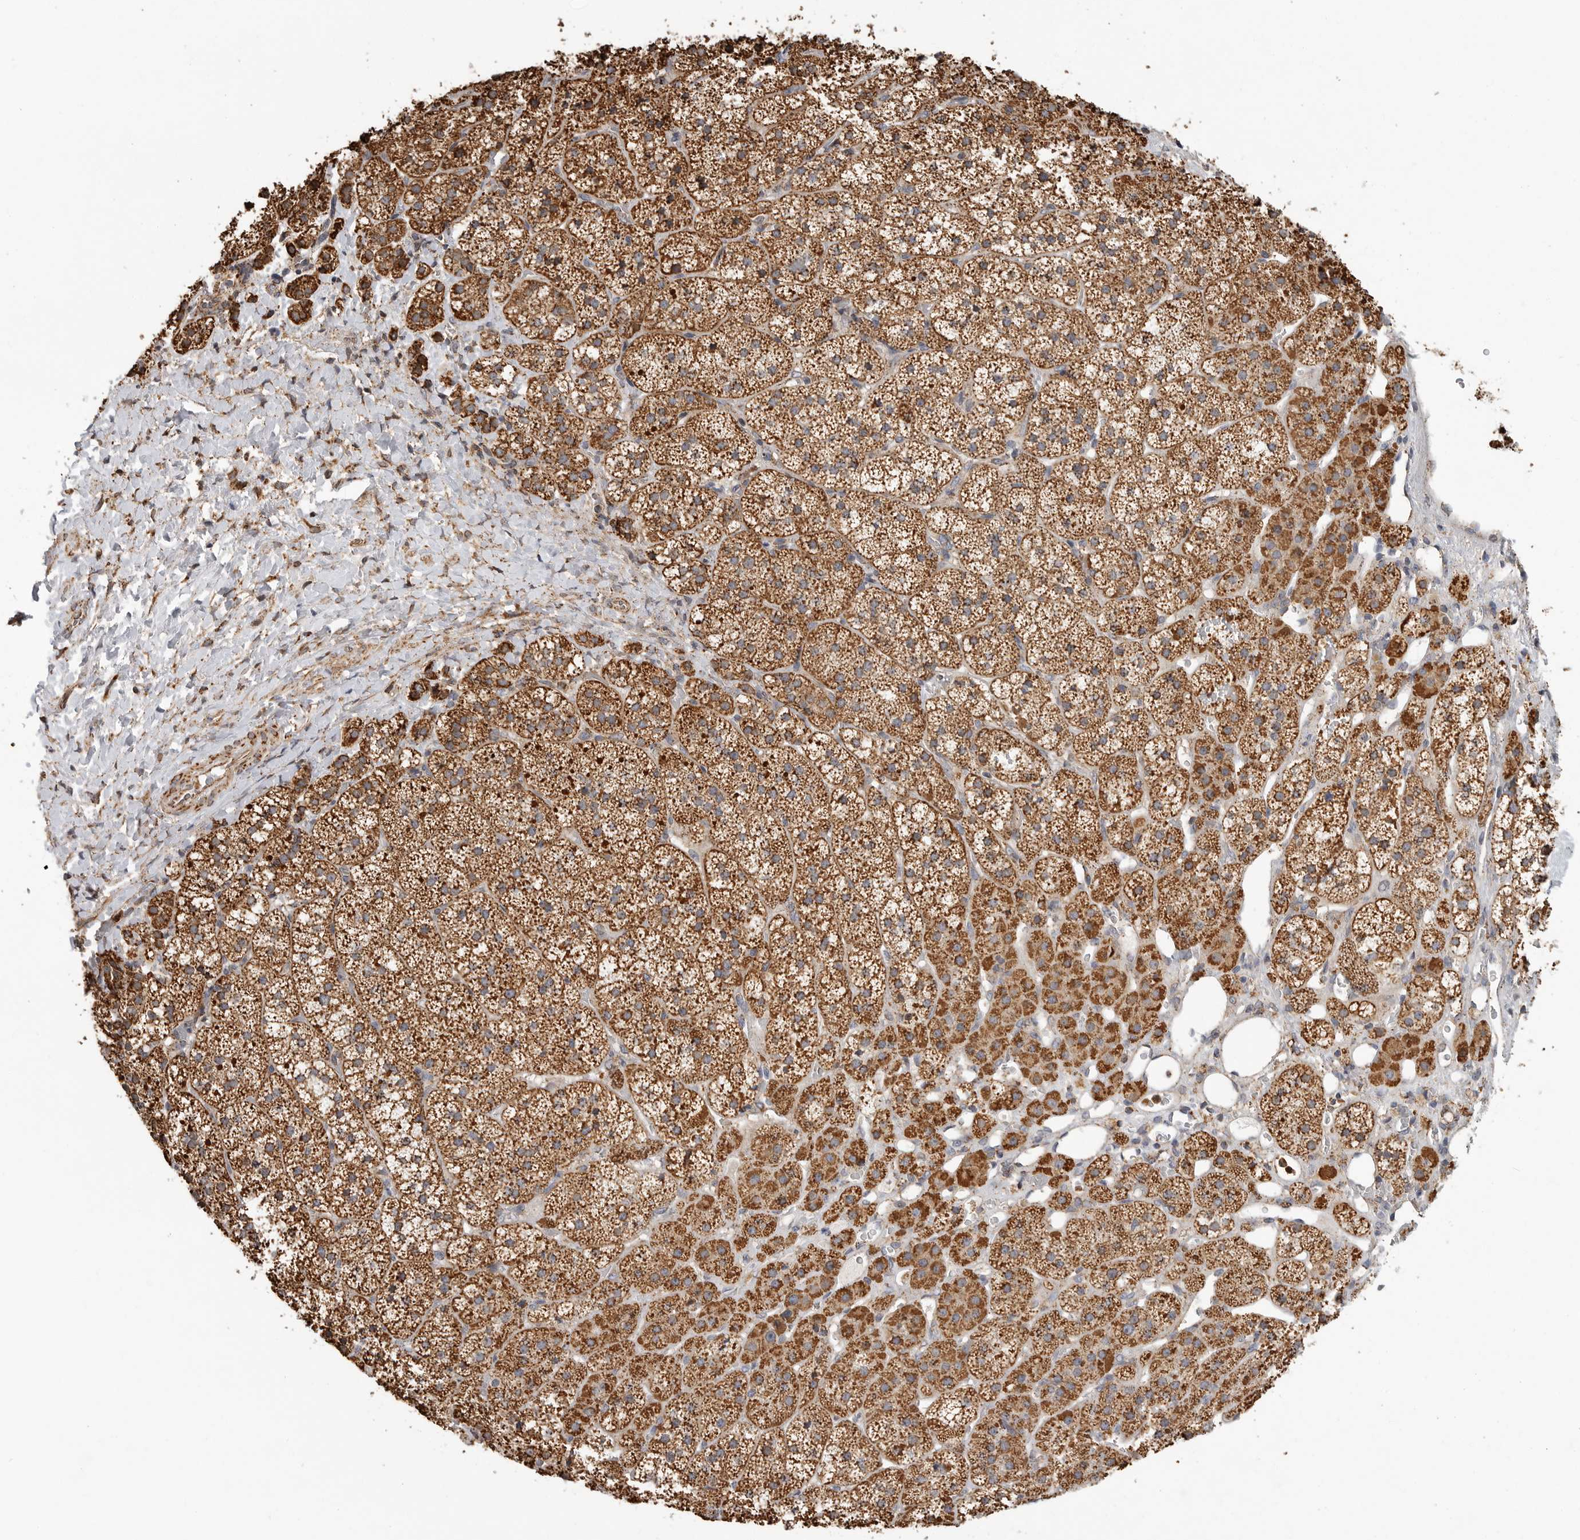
{"staining": {"intensity": "strong", "quantity": ">75%", "location": "cytoplasmic/membranous"}, "tissue": "adrenal gland", "cell_type": "Glandular cells", "image_type": "normal", "snomed": [{"axis": "morphology", "description": "Normal tissue, NOS"}, {"axis": "topography", "description": "Adrenal gland"}], "caption": "Immunohistochemical staining of unremarkable adrenal gland shows high levels of strong cytoplasmic/membranous positivity in about >75% of glandular cells.", "gene": "GCNT2", "patient": {"sex": "female", "age": 44}}